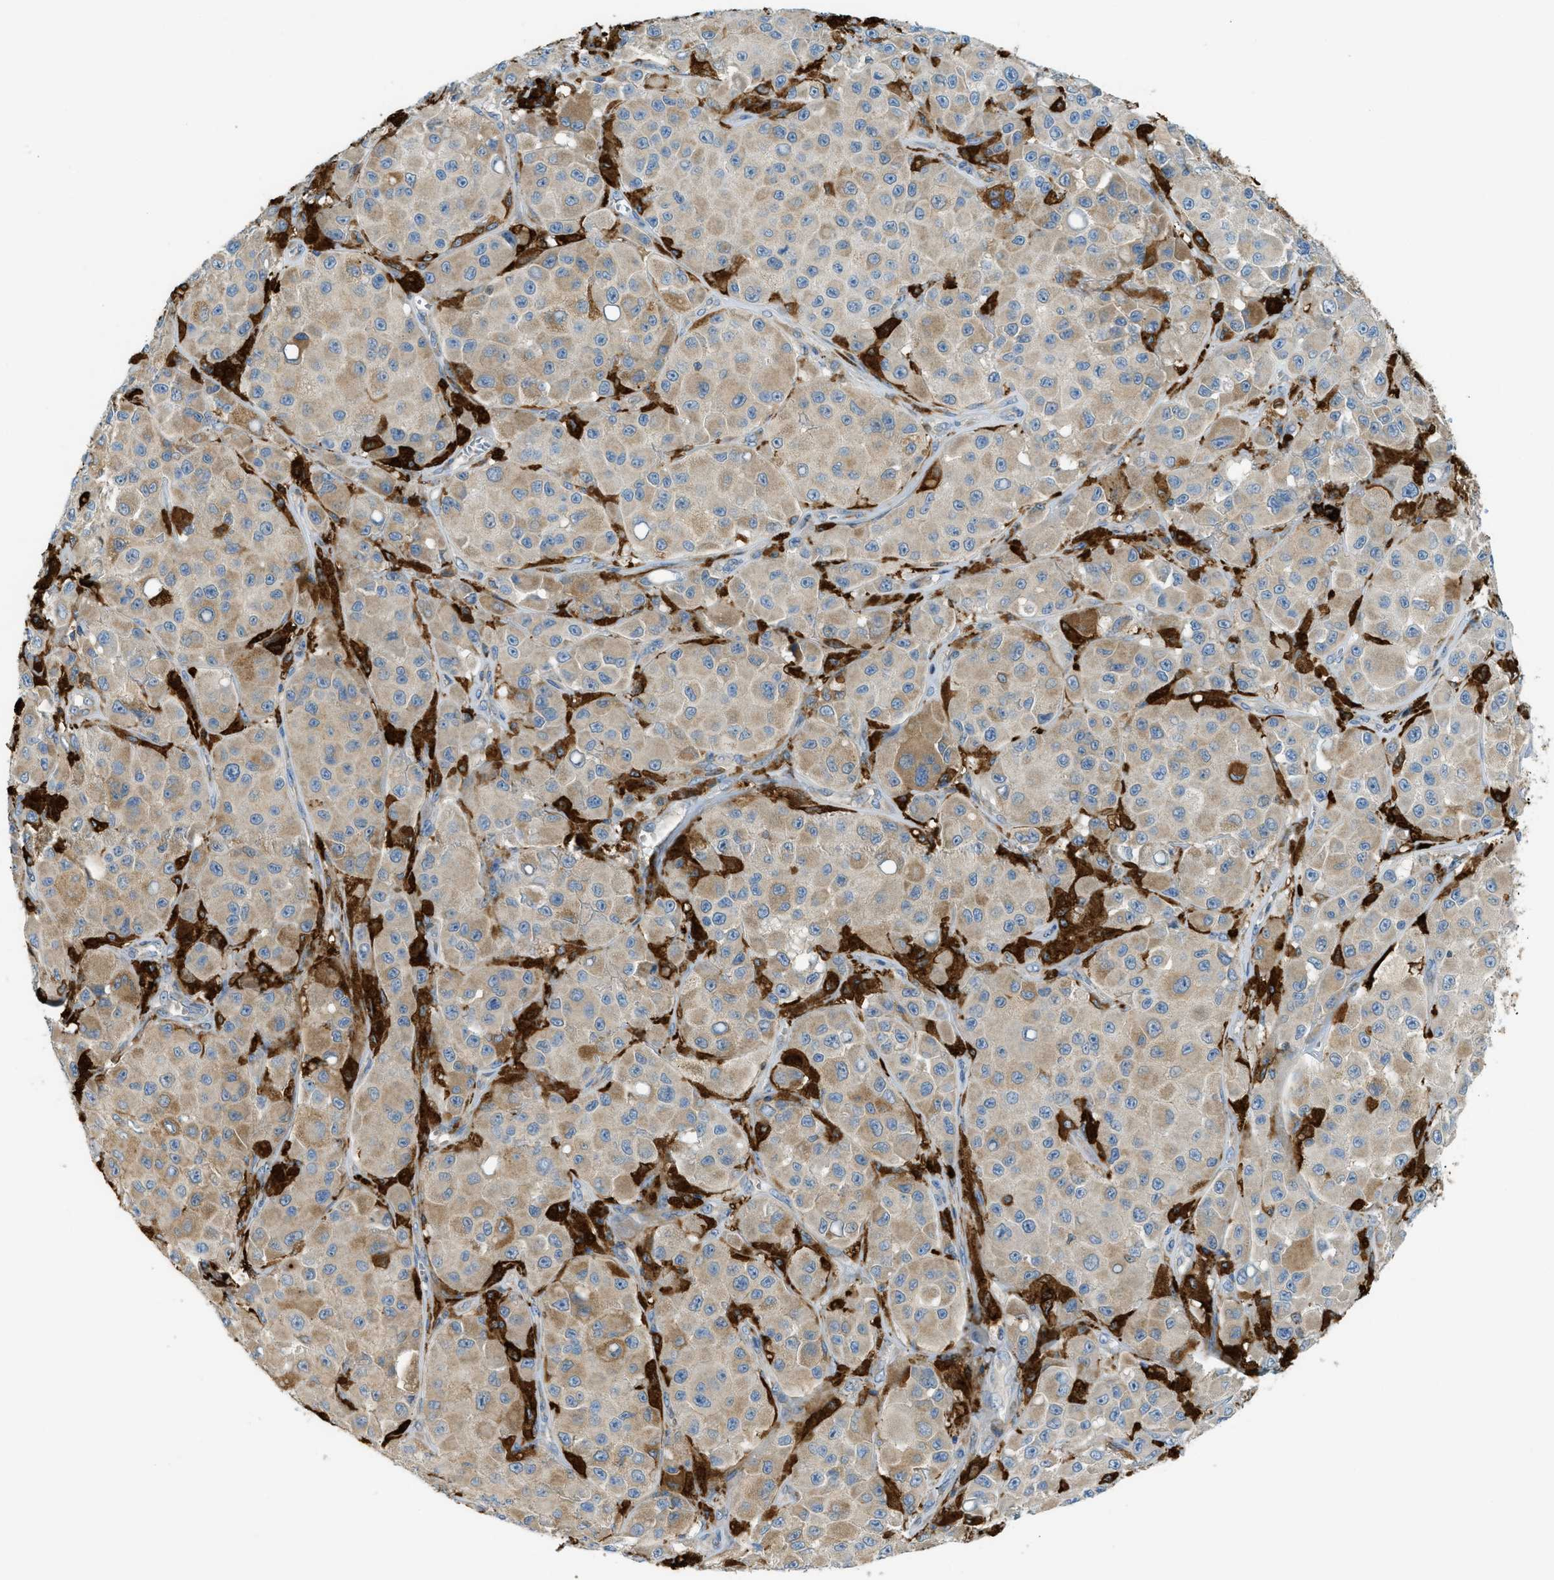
{"staining": {"intensity": "weak", "quantity": ">75%", "location": "cytoplasmic/membranous"}, "tissue": "melanoma", "cell_type": "Tumor cells", "image_type": "cancer", "snomed": [{"axis": "morphology", "description": "Malignant melanoma, NOS"}, {"axis": "topography", "description": "Skin"}], "caption": "Protein staining of melanoma tissue reveals weak cytoplasmic/membranous staining in about >75% of tumor cells. (brown staining indicates protein expression, while blue staining denotes nuclei).", "gene": "RFFL", "patient": {"sex": "male", "age": 84}}